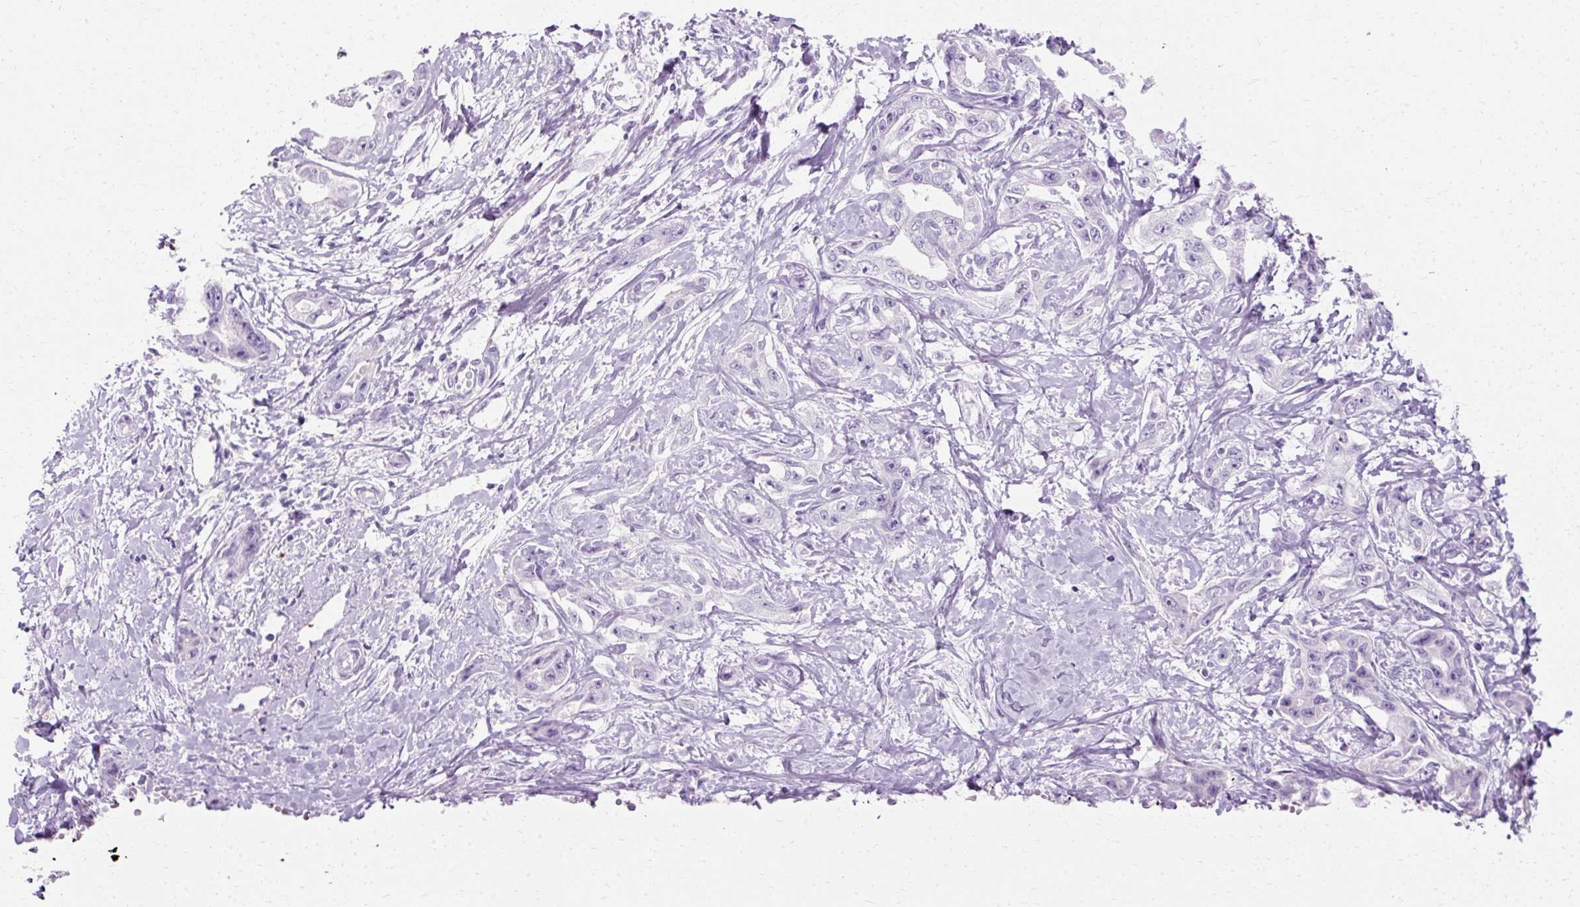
{"staining": {"intensity": "negative", "quantity": "none", "location": "none"}, "tissue": "liver cancer", "cell_type": "Tumor cells", "image_type": "cancer", "snomed": [{"axis": "morphology", "description": "Cholangiocarcinoma"}, {"axis": "topography", "description": "Liver"}], "caption": "A micrograph of human liver cholangiocarcinoma is negative for staining in tumor cells. (DAB (3,3'-diaminobenzidine) IHC, high magnification).", "gene": "DEFA1", "patient": {"sex": "male", "age": 59}}